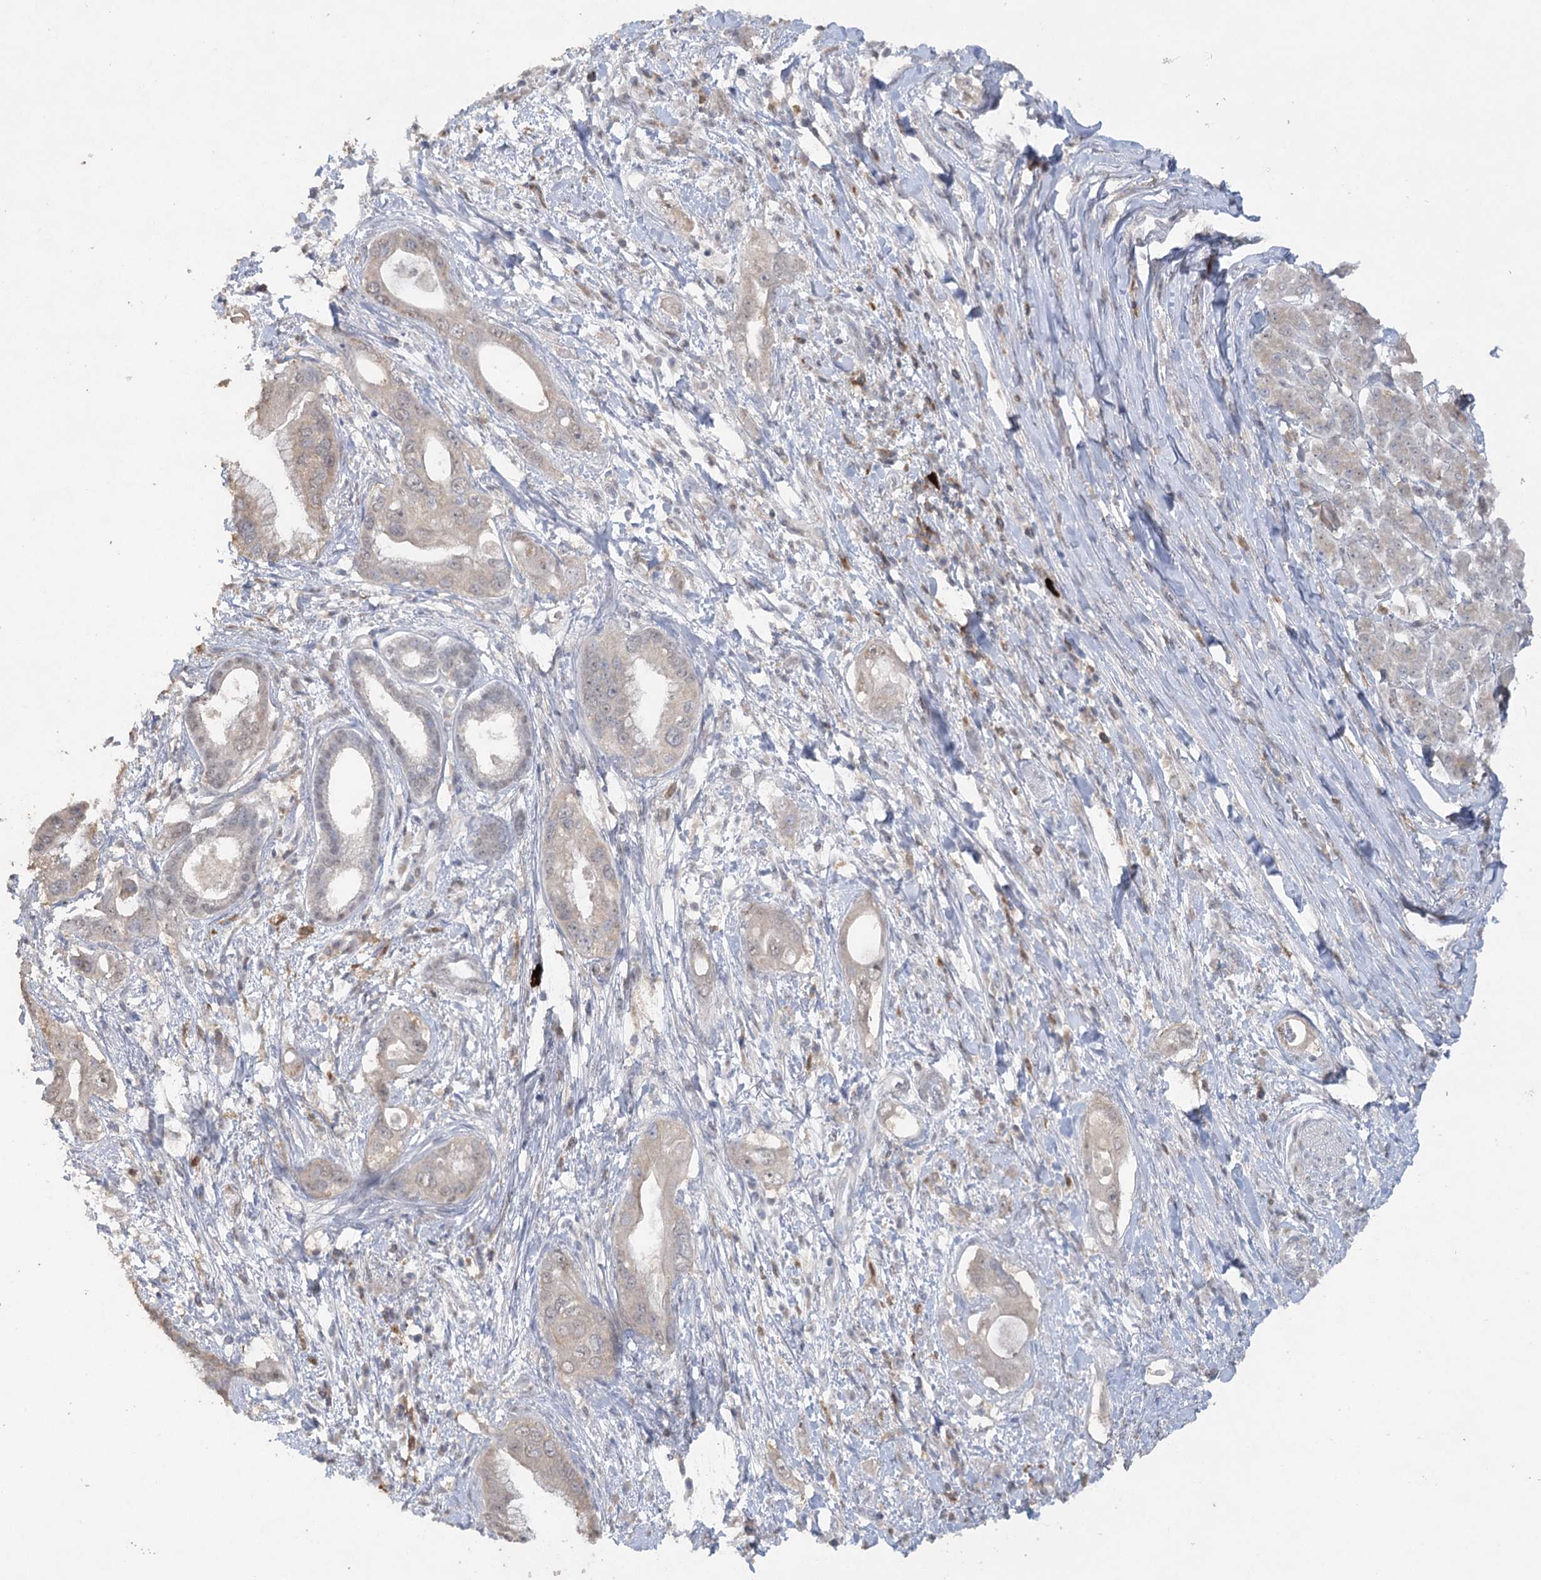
{"staining": {"intensity": "weak", "quantity": "<25%", "location": "cytoplasmic/membranous"}, "tissue": "pancreatic cancer", "cell_type": "Tumor cells", "image_type": "cancer", "snomed": [{"axis": "morphology", "description": "Inflammation, NOS"}, {"axis": "morphology", "description": "Adenocarcinoma, NOS"}, {"axis": "topography", "description": "Pancreas"}], "caption": "Immunohistochemistry (IHC) image of human adenocarcinoma (pancreatic) stained for a protein (brown), which shows no staining in tumor cells.", "gene": "TRAF3IP1", "patient": {"sex": "female", "age": 56}}